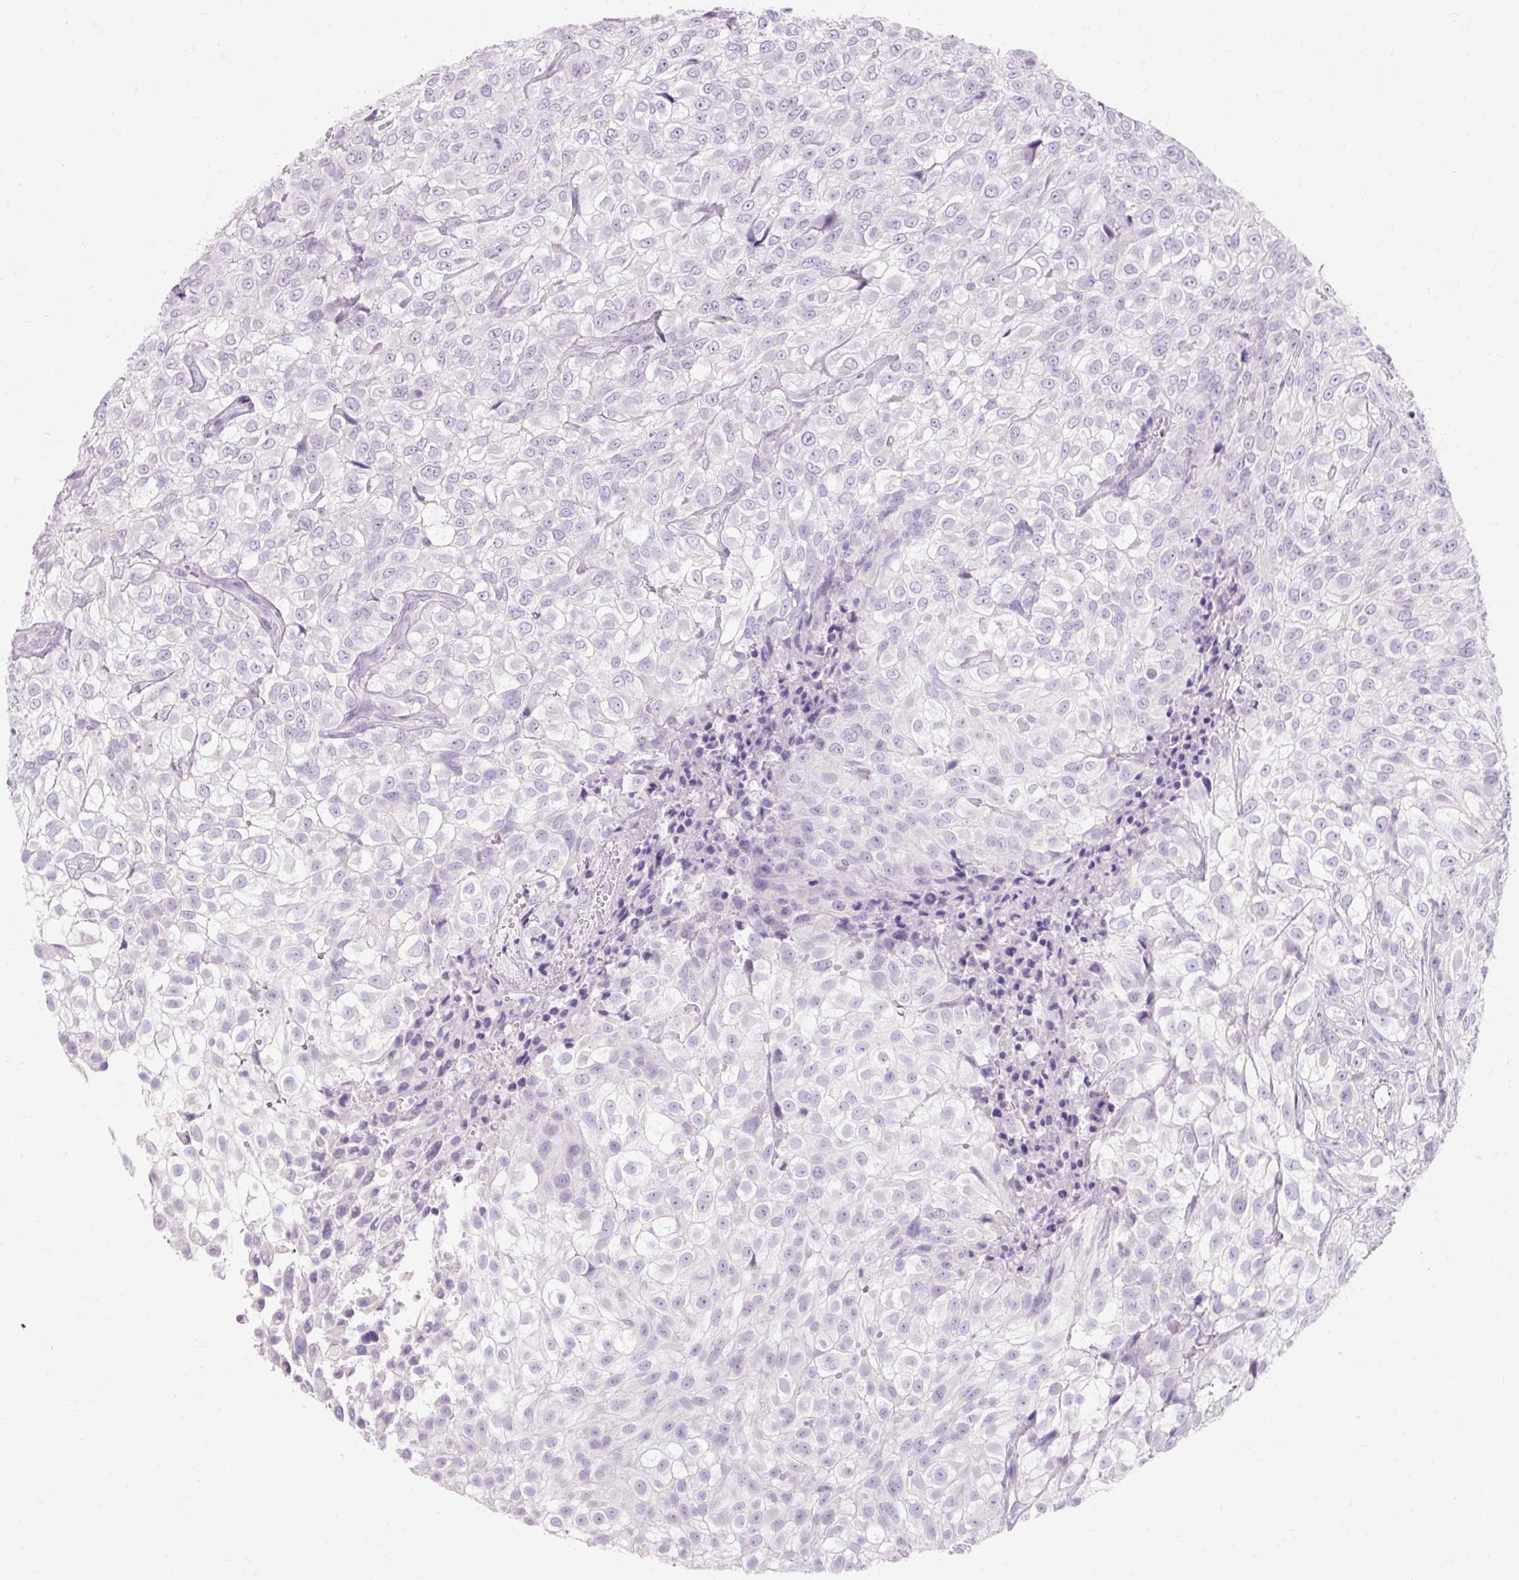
{"staining": {"intensity": "negative", "quantity": "none", "location": "none"}, "tissue": "urothelial cancer", "cell_type": "Tumor cells", "image_type": "cancer", "snomed": [{"axis": "morphology", "description": "Urothelial carcinoma, High grade"}, {"axis": "topography", "description": "Urinary bladder"}], "caption": "Urothelial cancer stained for a protein using immunohistochemistry displays no staining tumor cells.", "gene": "TMEM213", "patient": {"sex": "male", "age": 56}}